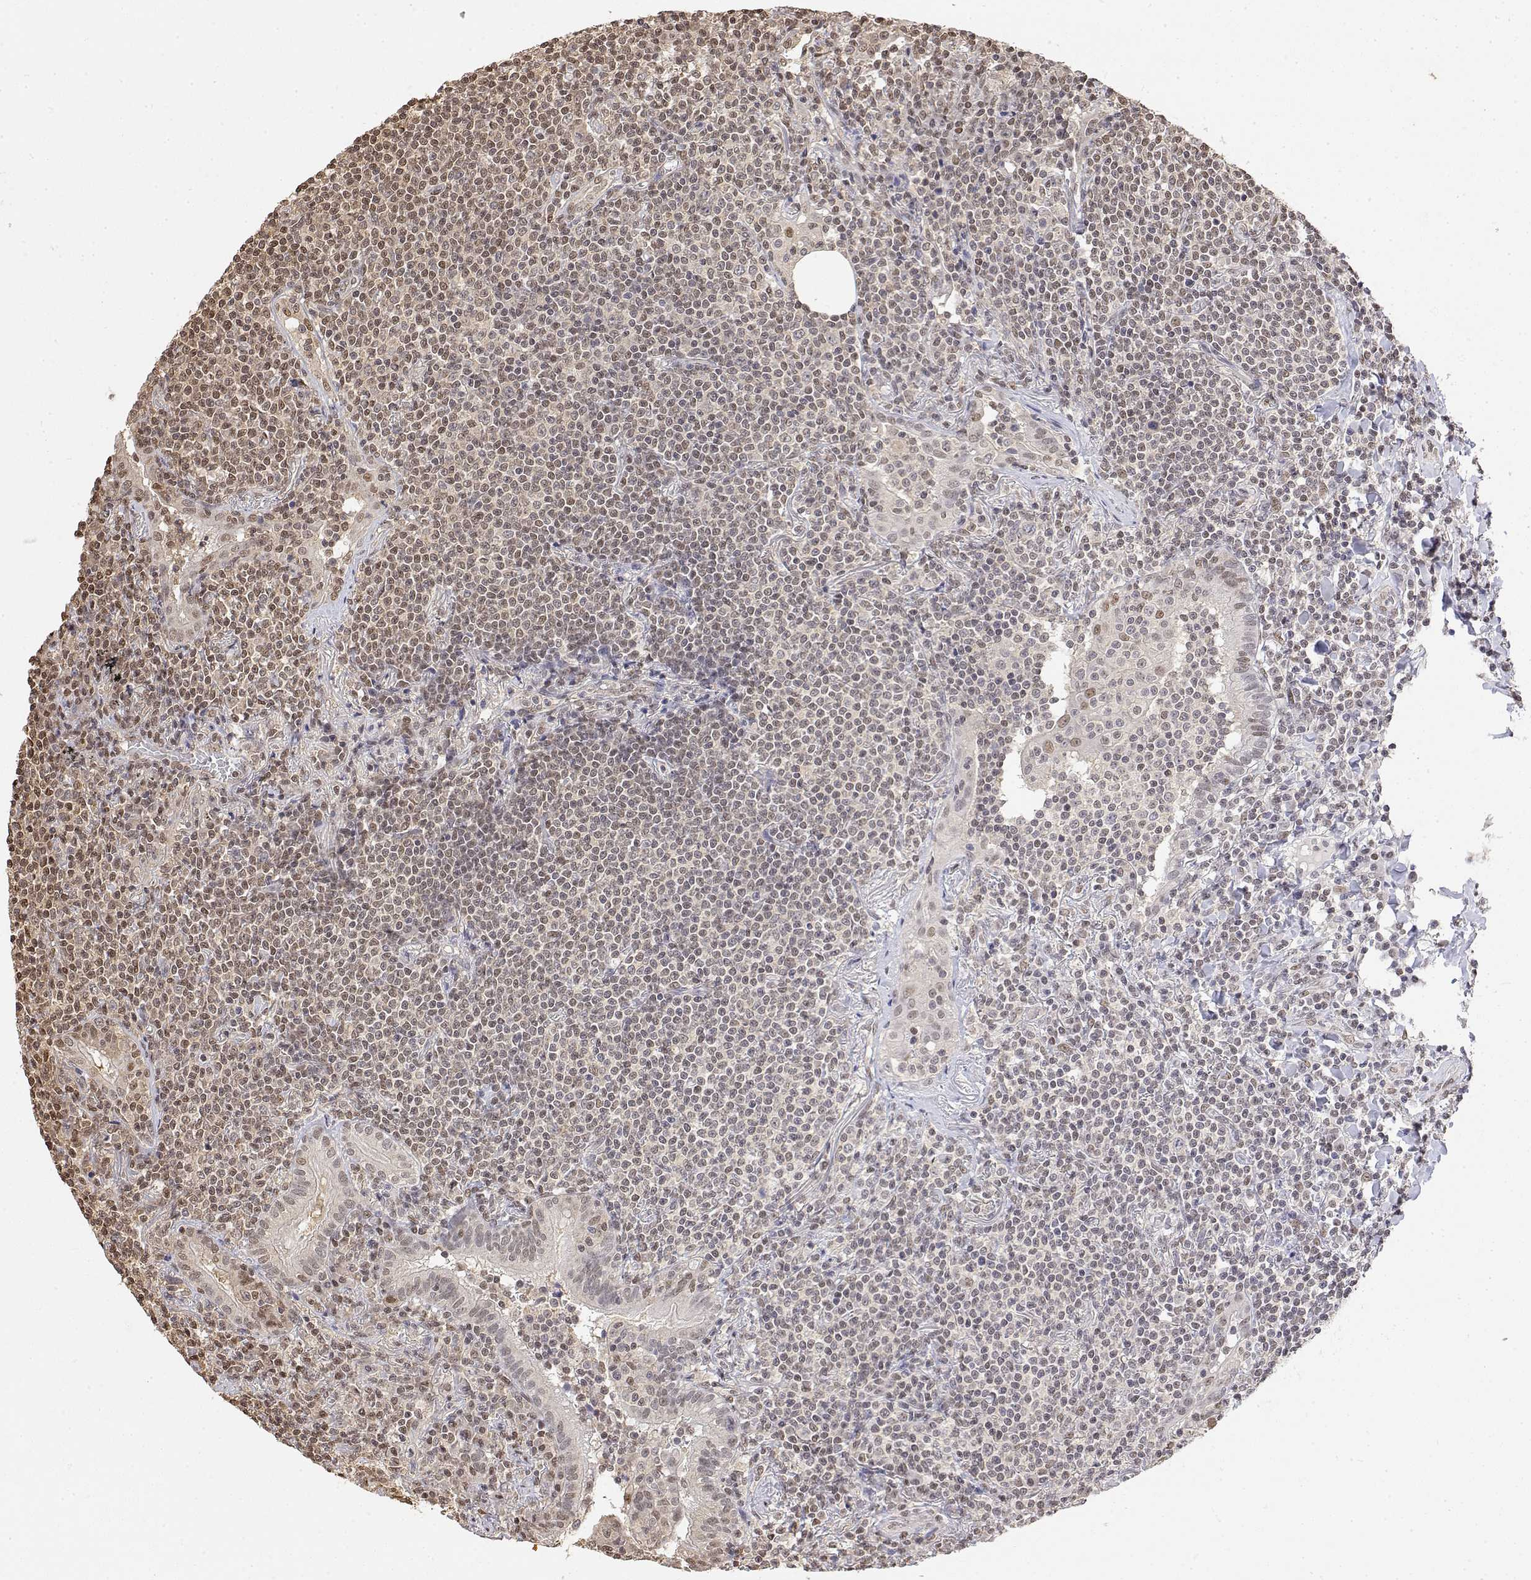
{"staining": {"intensity": "weak", "quantity": ">75%", "location": "nuclear"}, "tissue": "lymphoma", "cell_type": "Tumor cells", "image_type": "cancer", "snomed": [{"axis": "morphology", "description": "Malignant lymphoma, non-Hodgkin's type, Low grade"}, {"axis": "topography", "description": "Lung"}], "caption": "A high-resolution image shows immunohistochemistry (IHC) staining of lymphoma, which demonstrates weak nuclear positivity in approximately >75% of tumor cells.", "gene": "TPI1", "patient": {"sex": "female", "age": 71}}